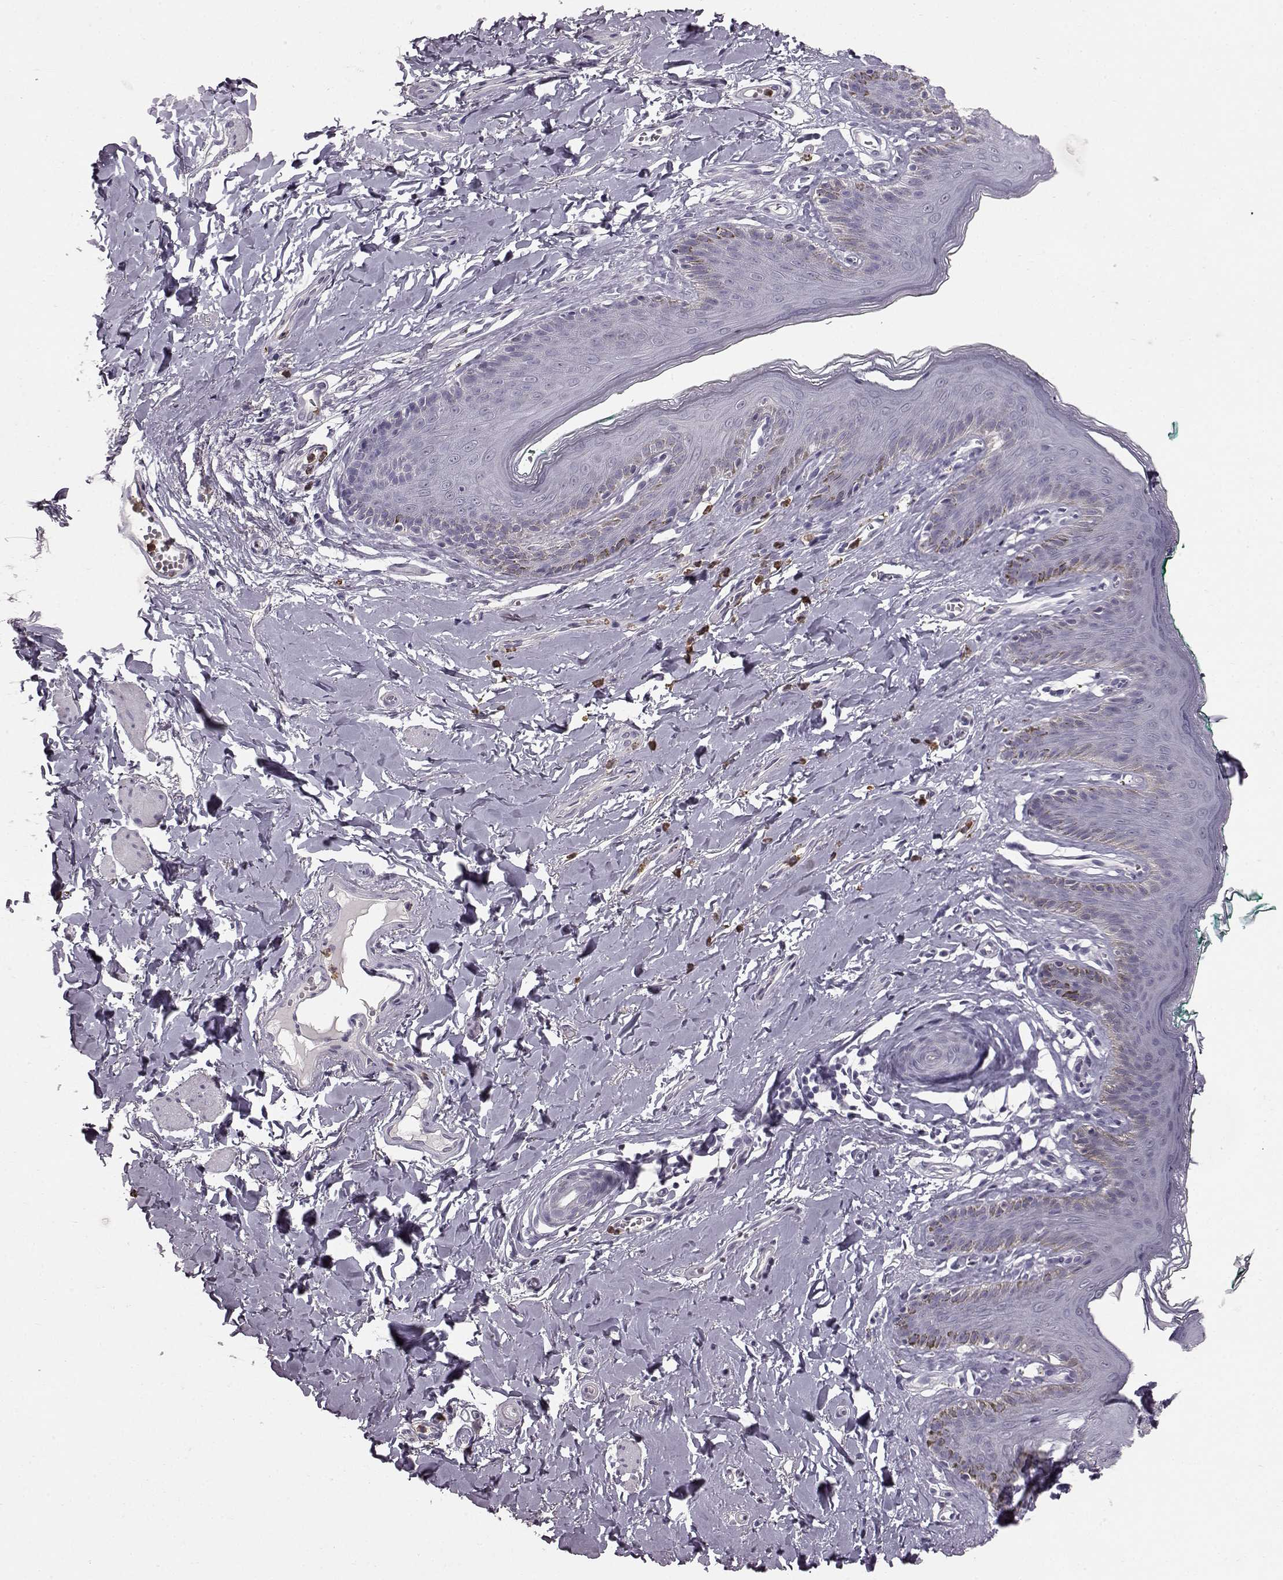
{"staining": {"intensity": "negative", "quantity": "none", "location": "none"}, "tissue": "skin", "cell_type": "Epidermal cells", "image_type": "normal", "snomed": [{"axis": "morphology", "description": "Normal tissue, NOS"}, {"axis": "topography", "description": "Vulva"}], "caption": "DAB immunohistochemical staining of unremarkable skin reveals no significant staining in epidermal cells.", "gene": "FUT4", "patient": {"sex": "female", "age": 66}}